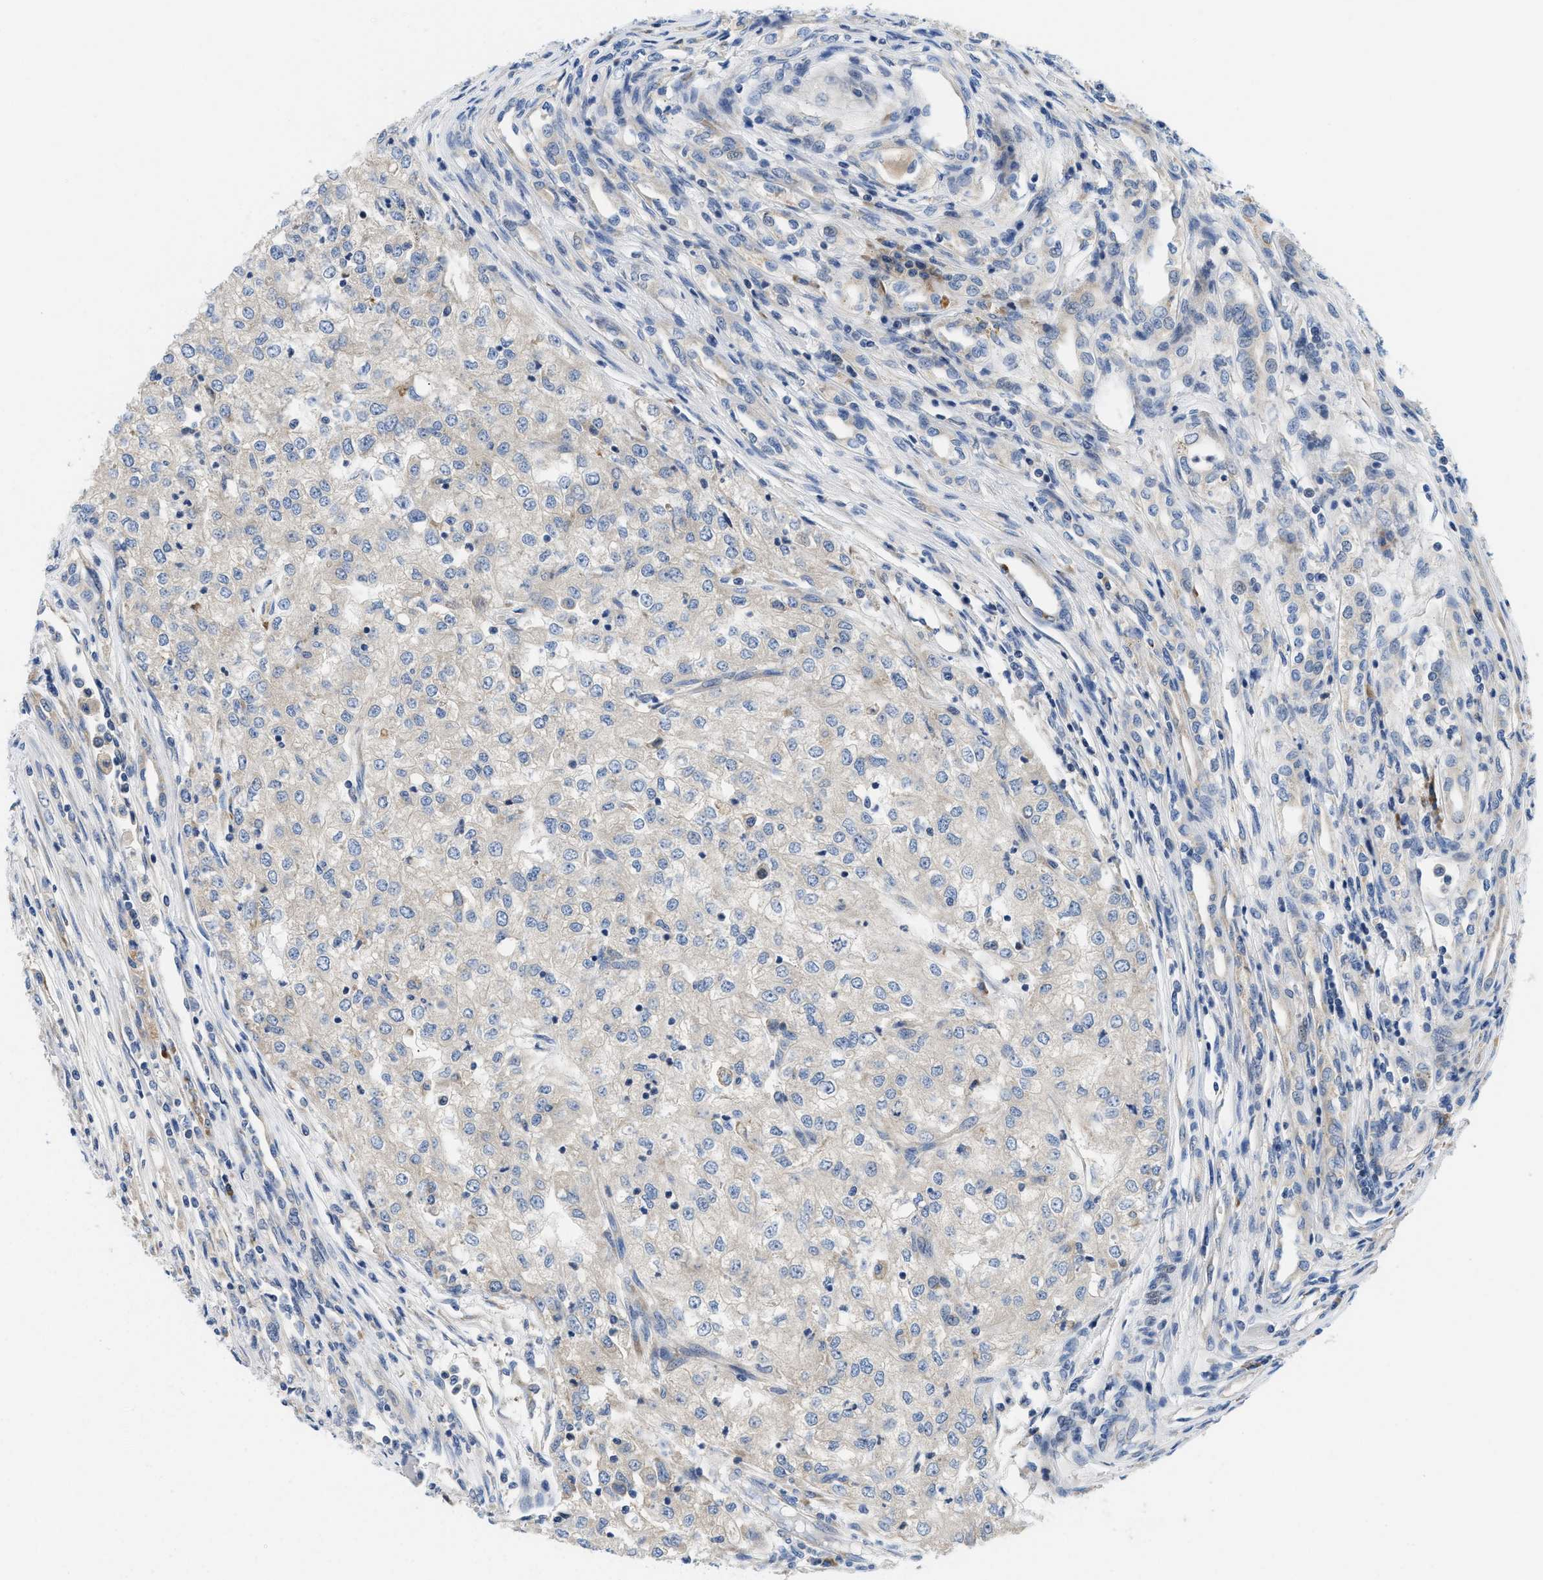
{"staining": {"intensity": "negative", "quantity": "none", "location": "none"}, "tissue": "renal cancer", "cell_type": "Tumor cells", "image_type": "cancer", "snomed": [{"axis": "morphology", "description": "Adenocarcinoma, NOS"}, {"axis": "topography", "description": "Kidney"}], "caption": "Immunohistochemical staining of human renal cancer reveals no significant positivity in tumor cells.", "gene": "IKBKE", "patient": {"sex": "female", "age": 54}}